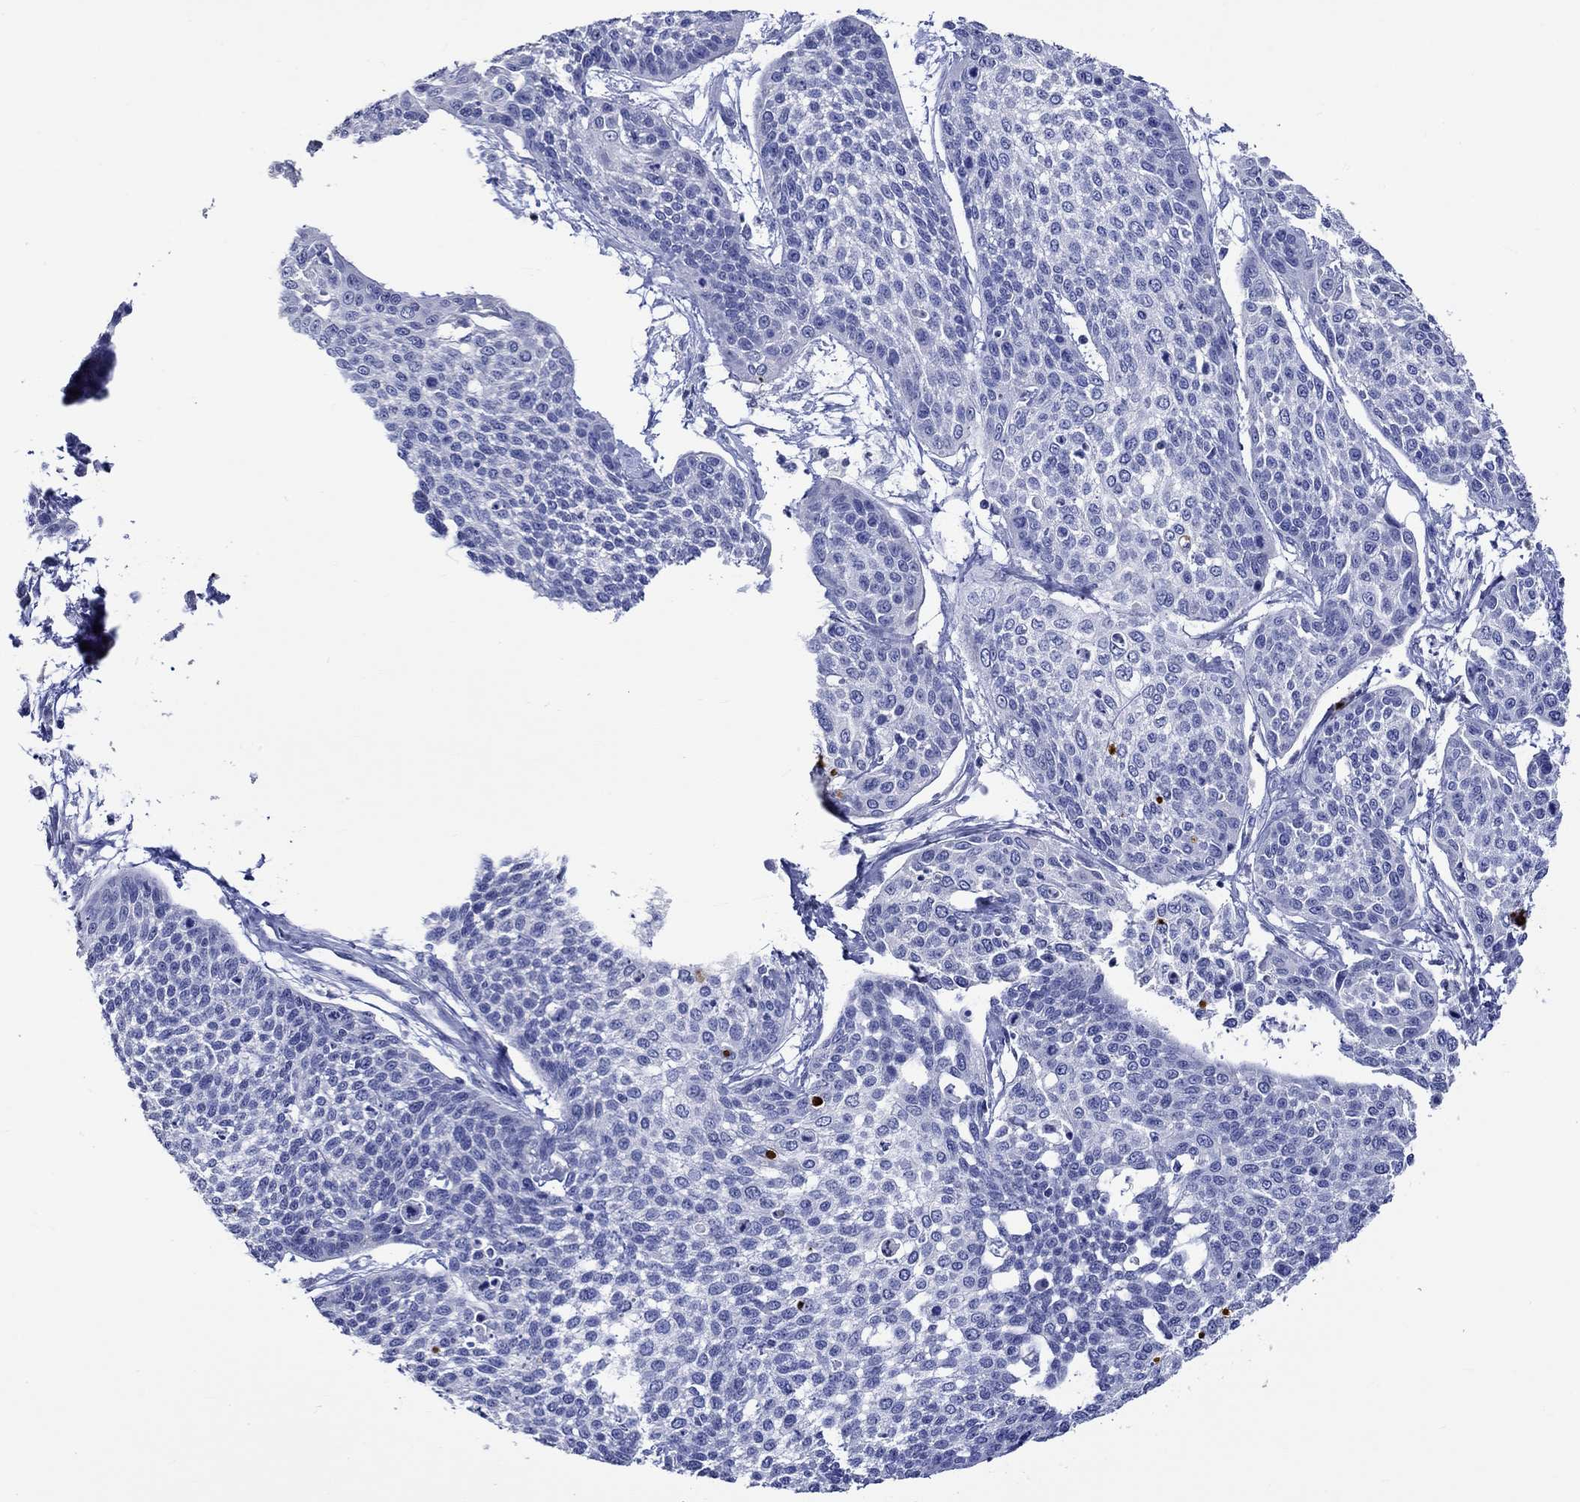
{"staining": {"intensity": "negative", "quantity": "none", "location": "none"}, "tissue": "cervical cancer", "cell_type": "Tumor cells", "image_type": "cancer", "snomed": [{"axis": "morphology", "description": "Squamous cell carcinoma, NOS"}, {"axis": "topography", "description": "Cervix"}], "caption": "Tumor cells show no significant positivity in cervical squamous cell carcinoma. Brightfield microscopy of immunohistochemistry (IHC) stained with DAB (3,3'-diaminobenzidine) (brown) and hematoxylin (blue), captured at high magnification.", "gene": "KLHL35", "patient": {"sex": "female", "age": 34}}